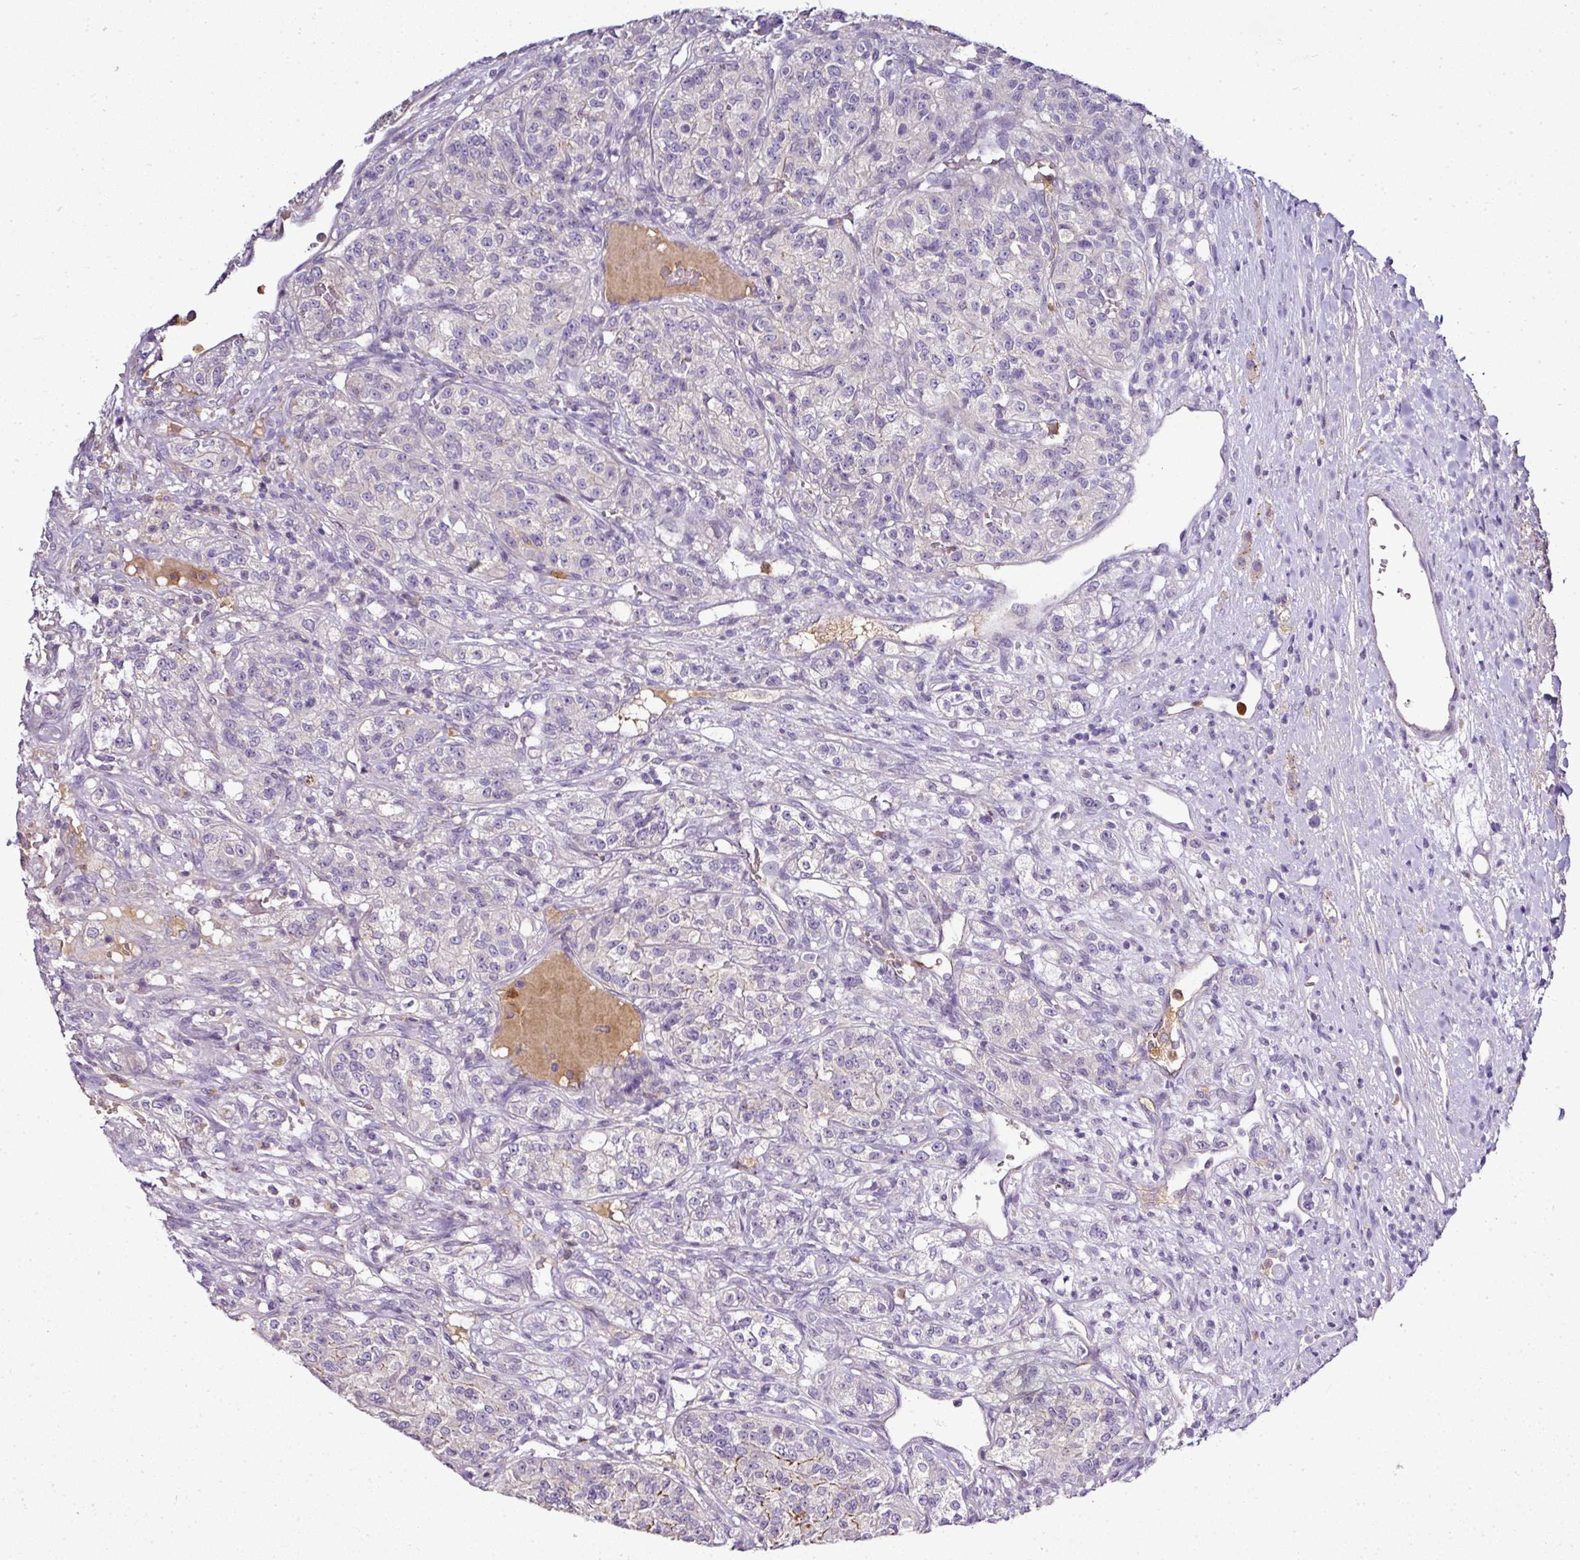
{"staining": {"intensity": "negative", "quantity": "none", "location": "none"}, "tissue": "renal cancer", "cell_type": "Tumor cells", "image_type": "cancer", "snomed": [{"axis": "morphology", "description": "Adenocarcinoma, NOS"}, {"axis": "topography", "description": "Kidney"}], "caption": "Immunohistochemistry (IHC) micrograph of neoplastic tissue: adenocarcinoma (renal) stained with DAB demonstrates no significant protein positivity in tumor cells. (DAB immunohistochemistry, high magnification).", "gene": "CAB39L", "patient": {"sex": "female", "age": 63}}